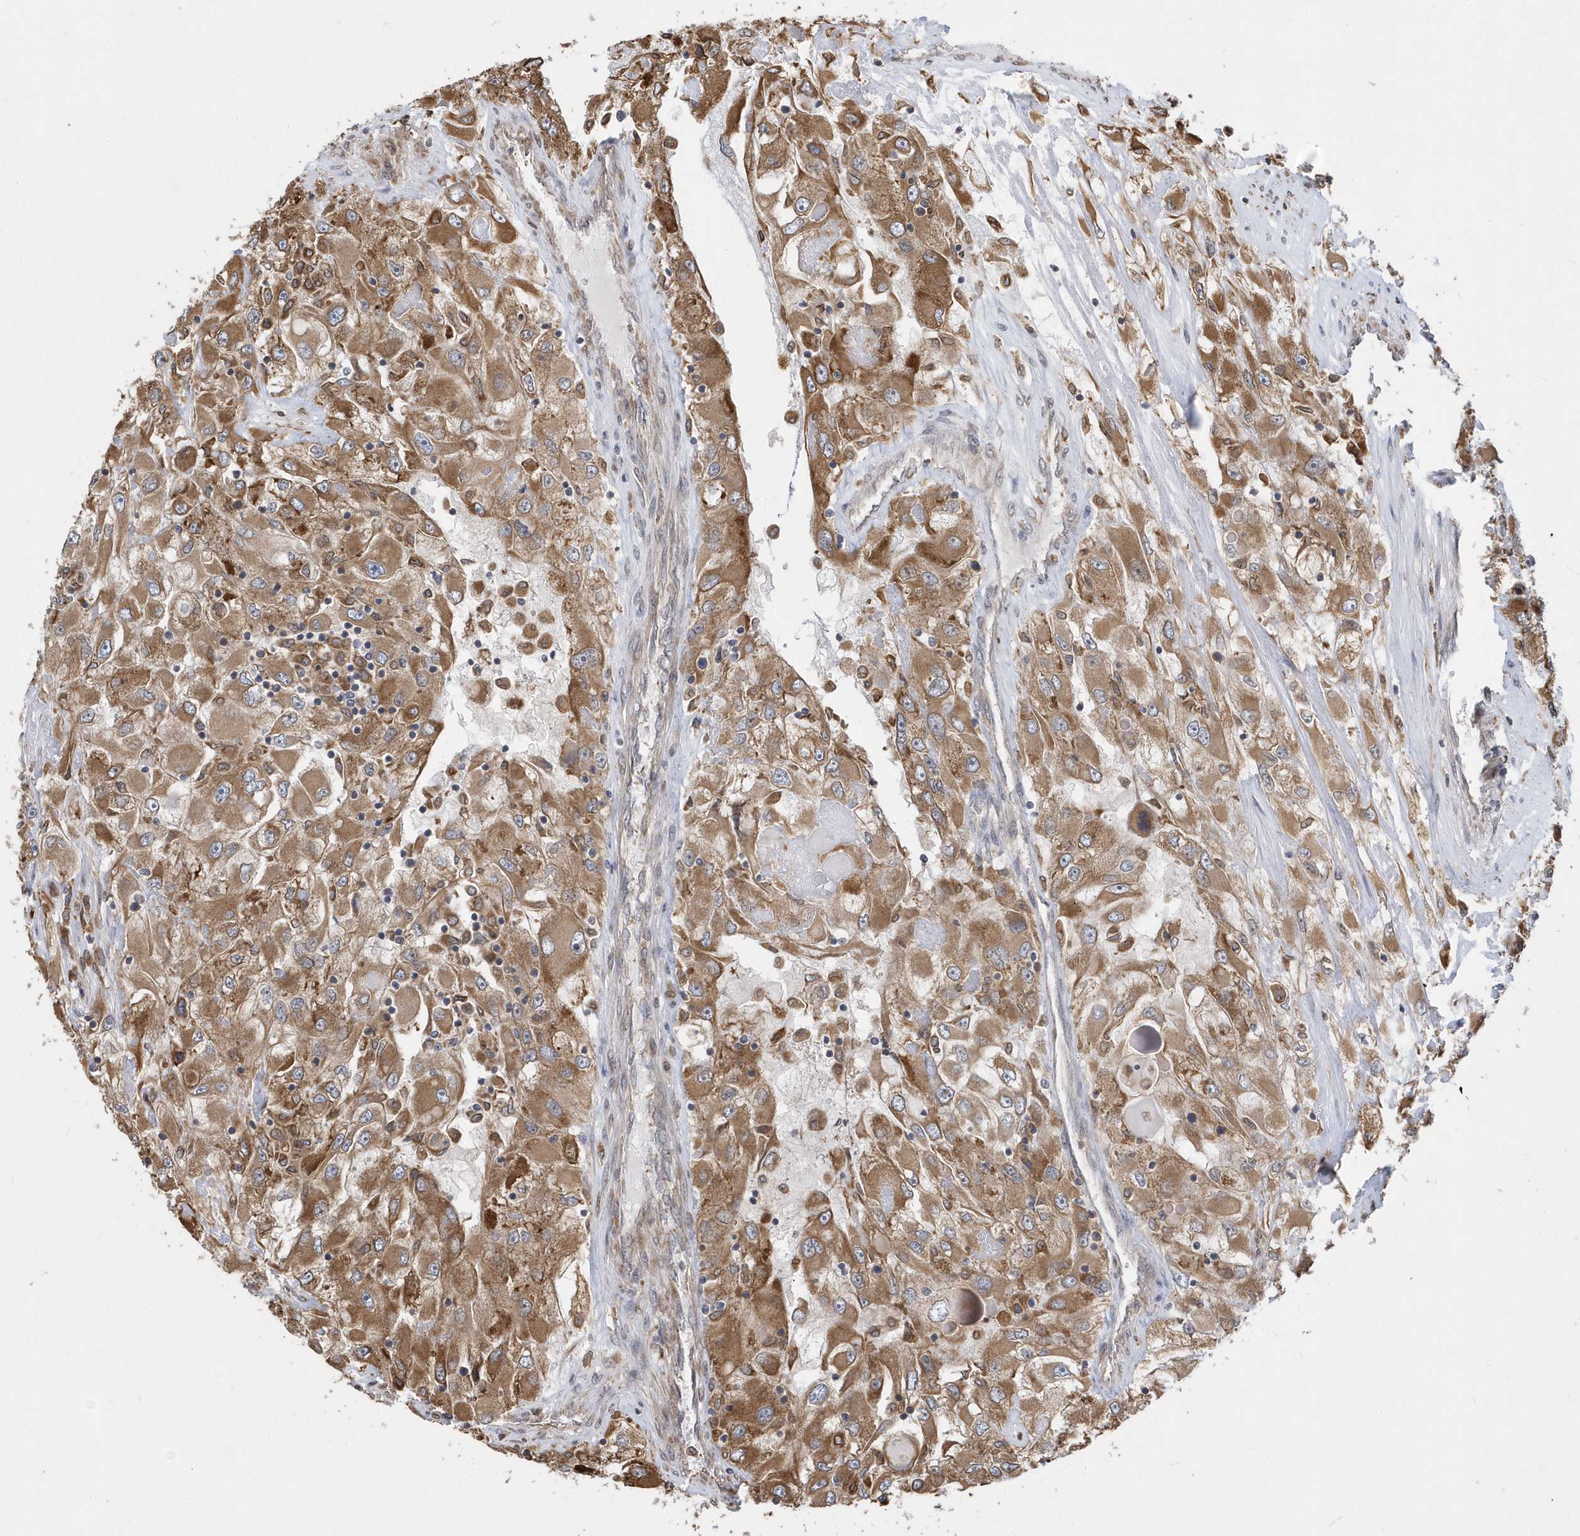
{"staining": {"intensity": "moderate", "quantity": ">75%", "location": "cytoplasmic/membranous"}, "tissue": "renal cancer", "cell_type": "Tumor cells", "image_type": "cancer", "snomed": [{"axis": "morphology", "description": "Adenocarcinoma, NOS"}, {"axis": "topography", "description": "Kidney"}], "caption": "DAB (3,3'-diaminobenzidine) immunohistochemical staining of renal adenocarcinoma displays moderate cytoplasmic/membranous protein positivity in about >75% of tumor cells.", "gene": "VAMP7", "patient": {"sex": "female", "age": 52}}